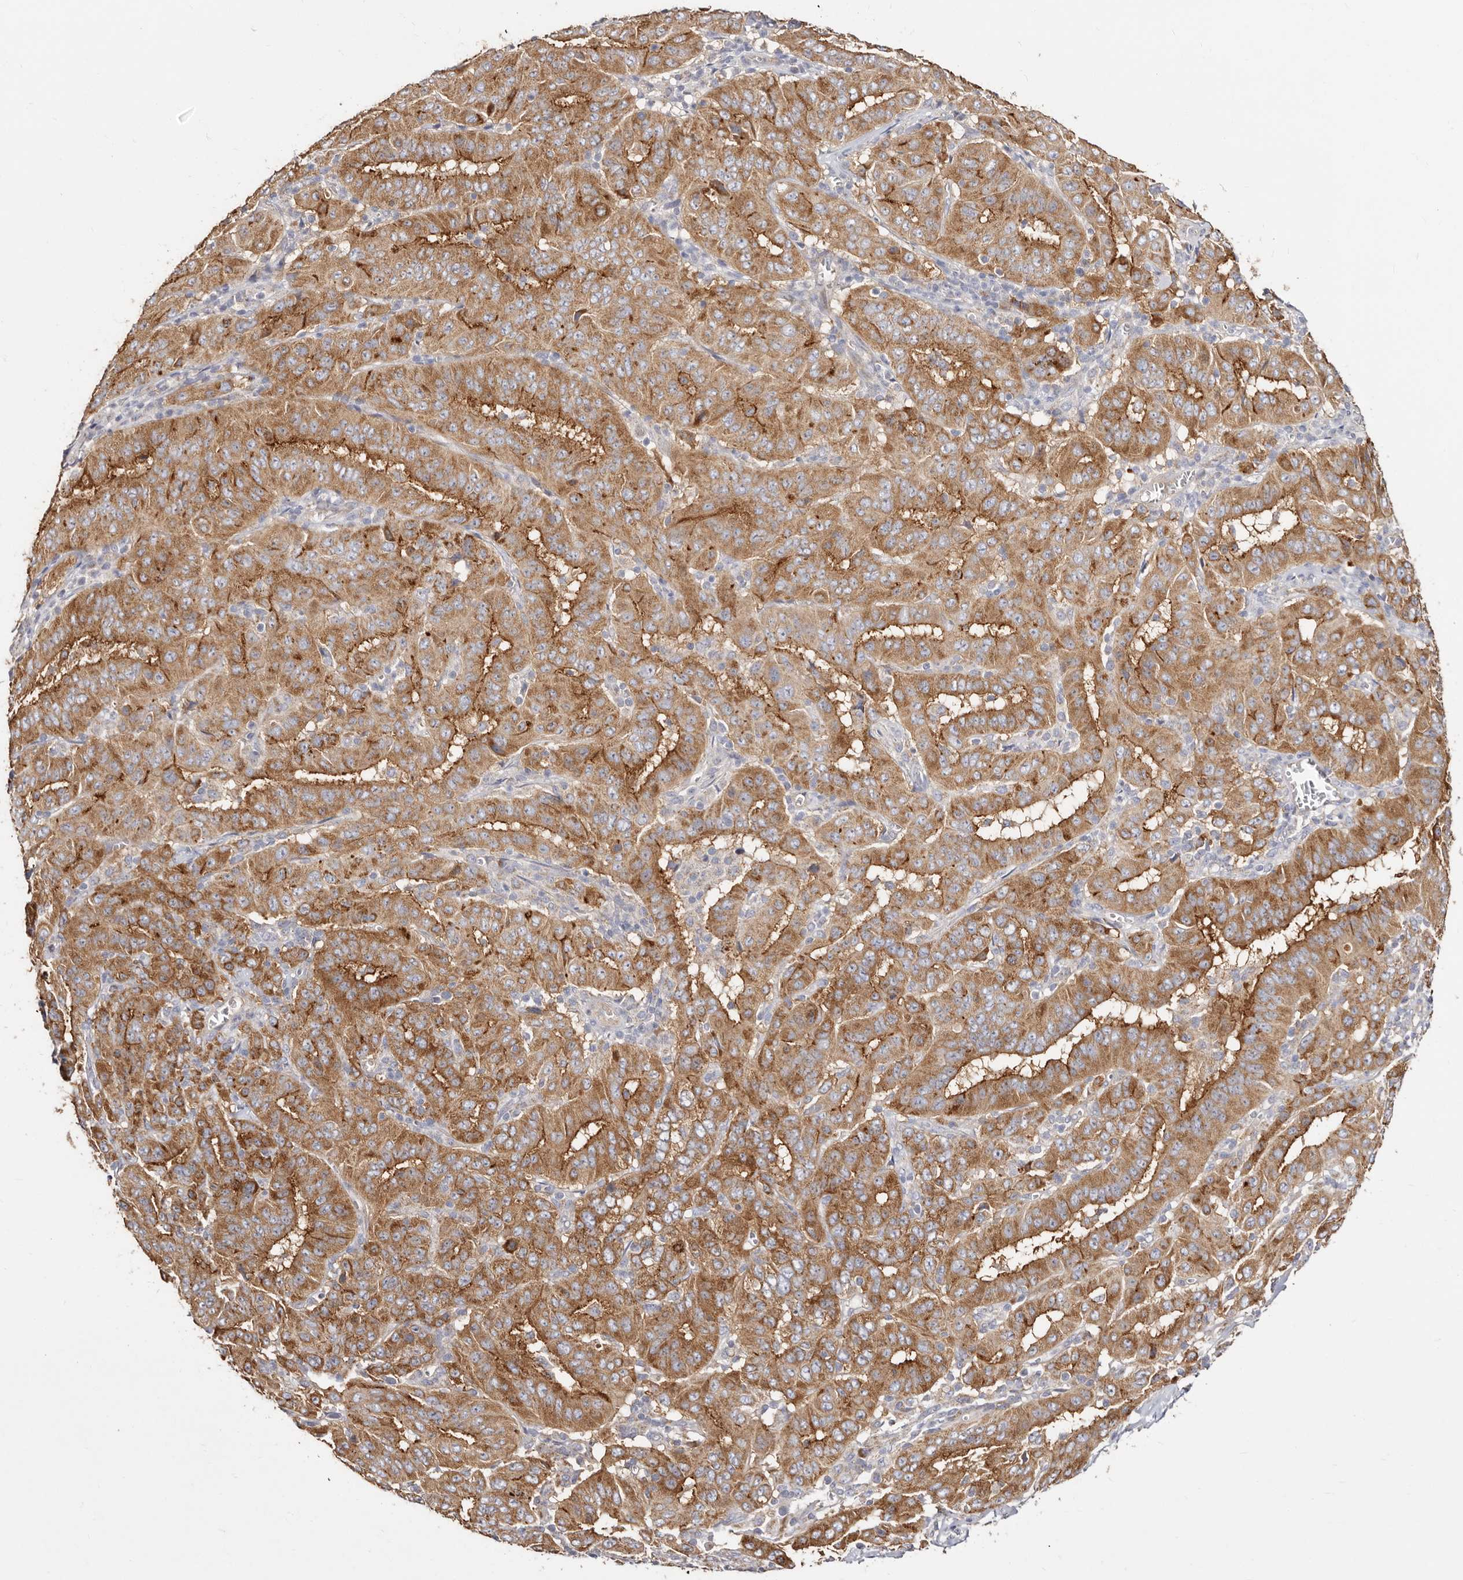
{"staining": {"intensity": "moderate", "quantity": ">75%", "location": "cytoplasmic/membranous"}, "tissue": "pancreatic cancer", "cell_type": "Tumor cells", "image_type": "cancer", "snomed": [{"axis": "morphology", "description": "Adenocarcinoma, NOS"}, {"axis": "topography", "description": "Pancreas"}], "caption": "Protein expression analysis of human pancreatic adenocarcinoma reveals moderate cytoplasmic/membranous positivity in approximately >75% of tumor cells.", "gene": "BAIAP2L1", "patient": {"sex": "male", "age": 63}}